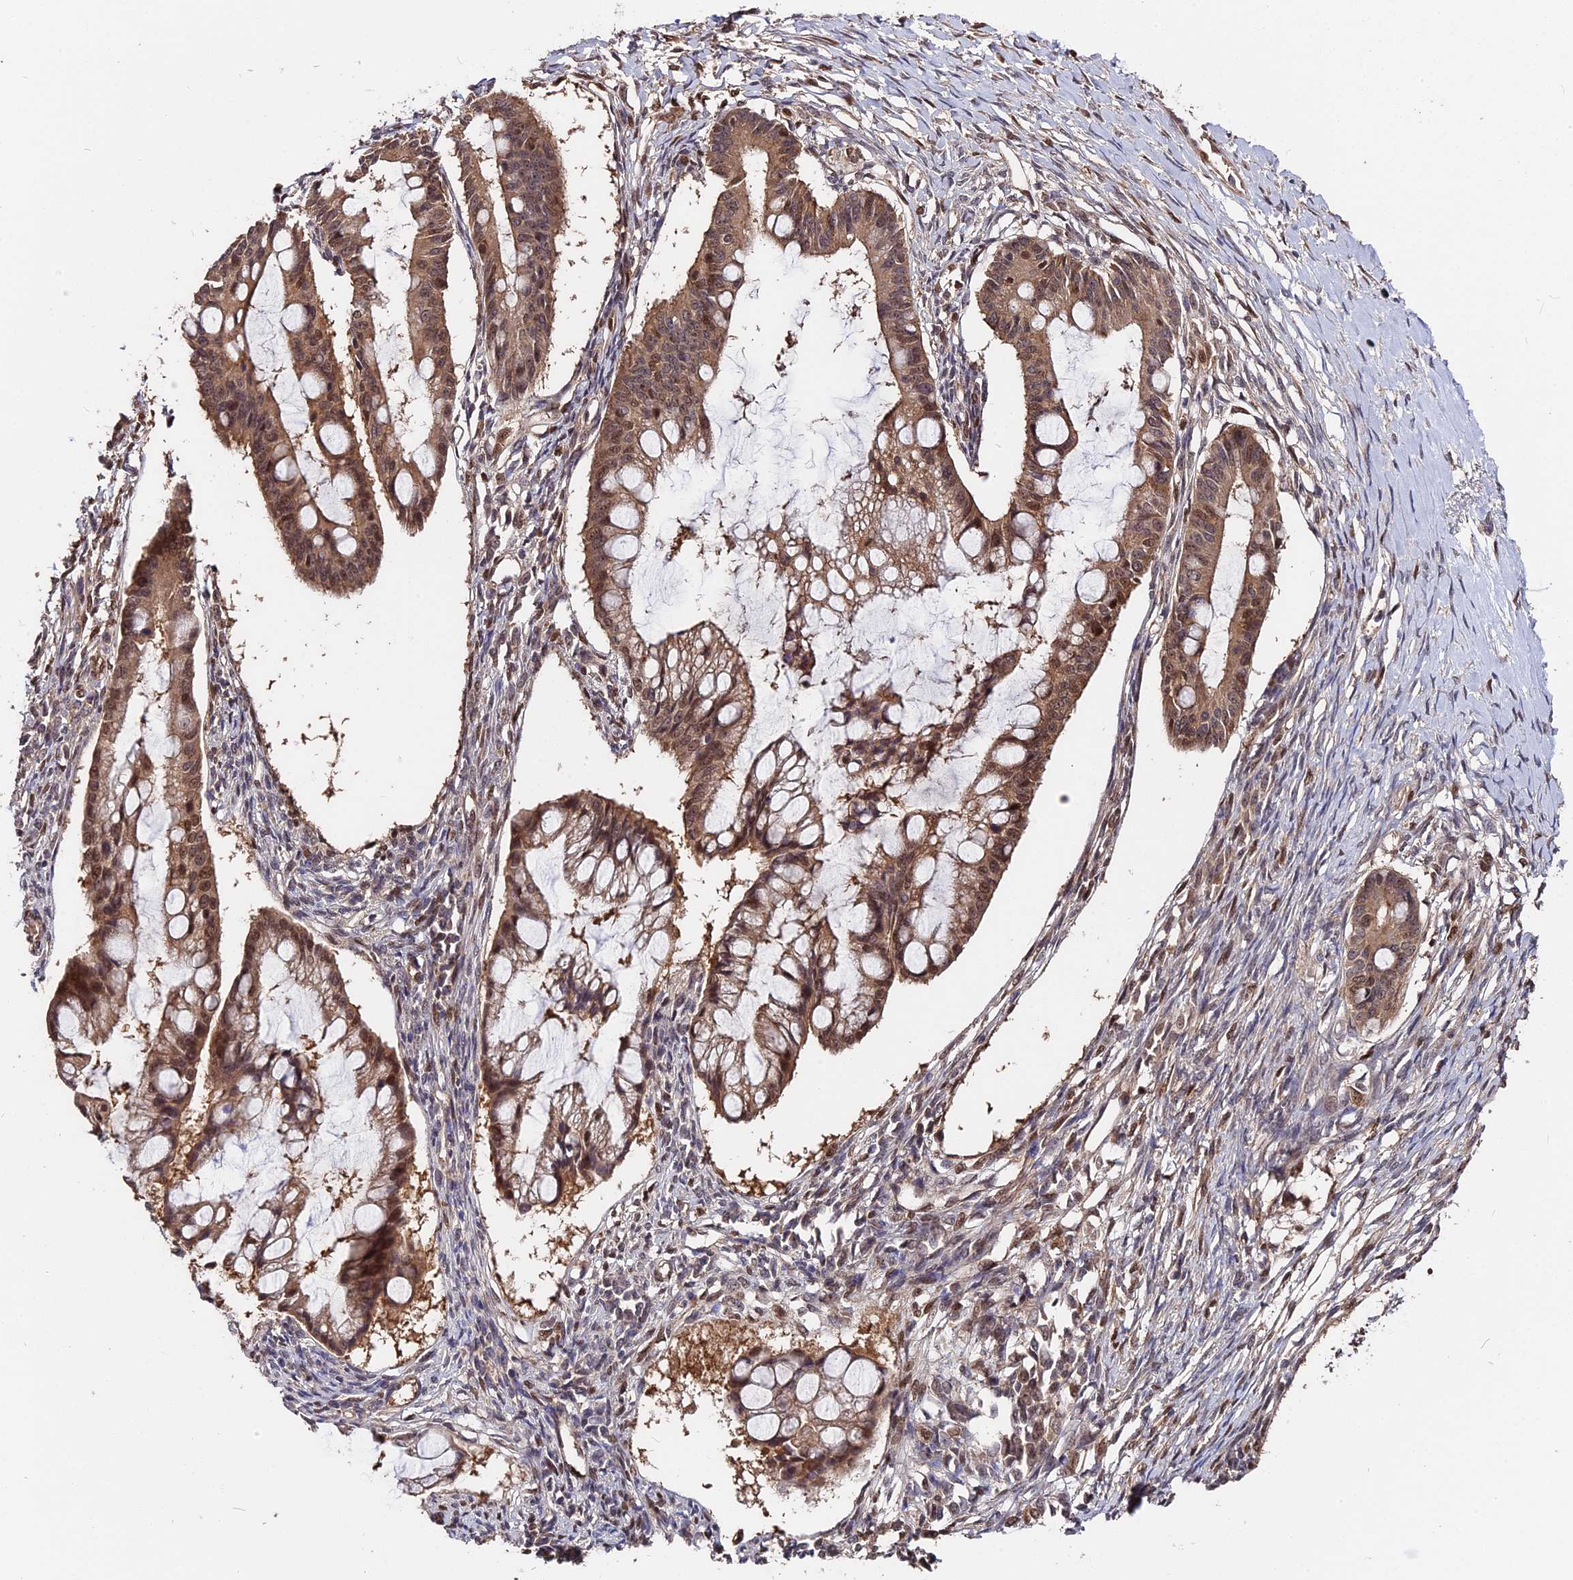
{"staining": {"intensity": "moderate", "quantity": ">75%", "location": "cytoplasmic/membranous,nuclear"}, "tissue": "ovarian cancer", "cell_type": "Tumor cells", "image_type": "cancer", "snomed": [{"axis": "morphology", "description": "Cystadenocarcinoma, mucinous, NOS"}, {"axis": "topography", "description": "Ovary"}], "caption": "Tumor cells reveal medium levels of moderate cytoplasmic/membranous and nuclear positivity in approximately >75% of cells in ovarian cancer (mucinous cystadenocarcinoma).", "gene": "ADRM1", "patient": {"sex": "female", "age": 73}}